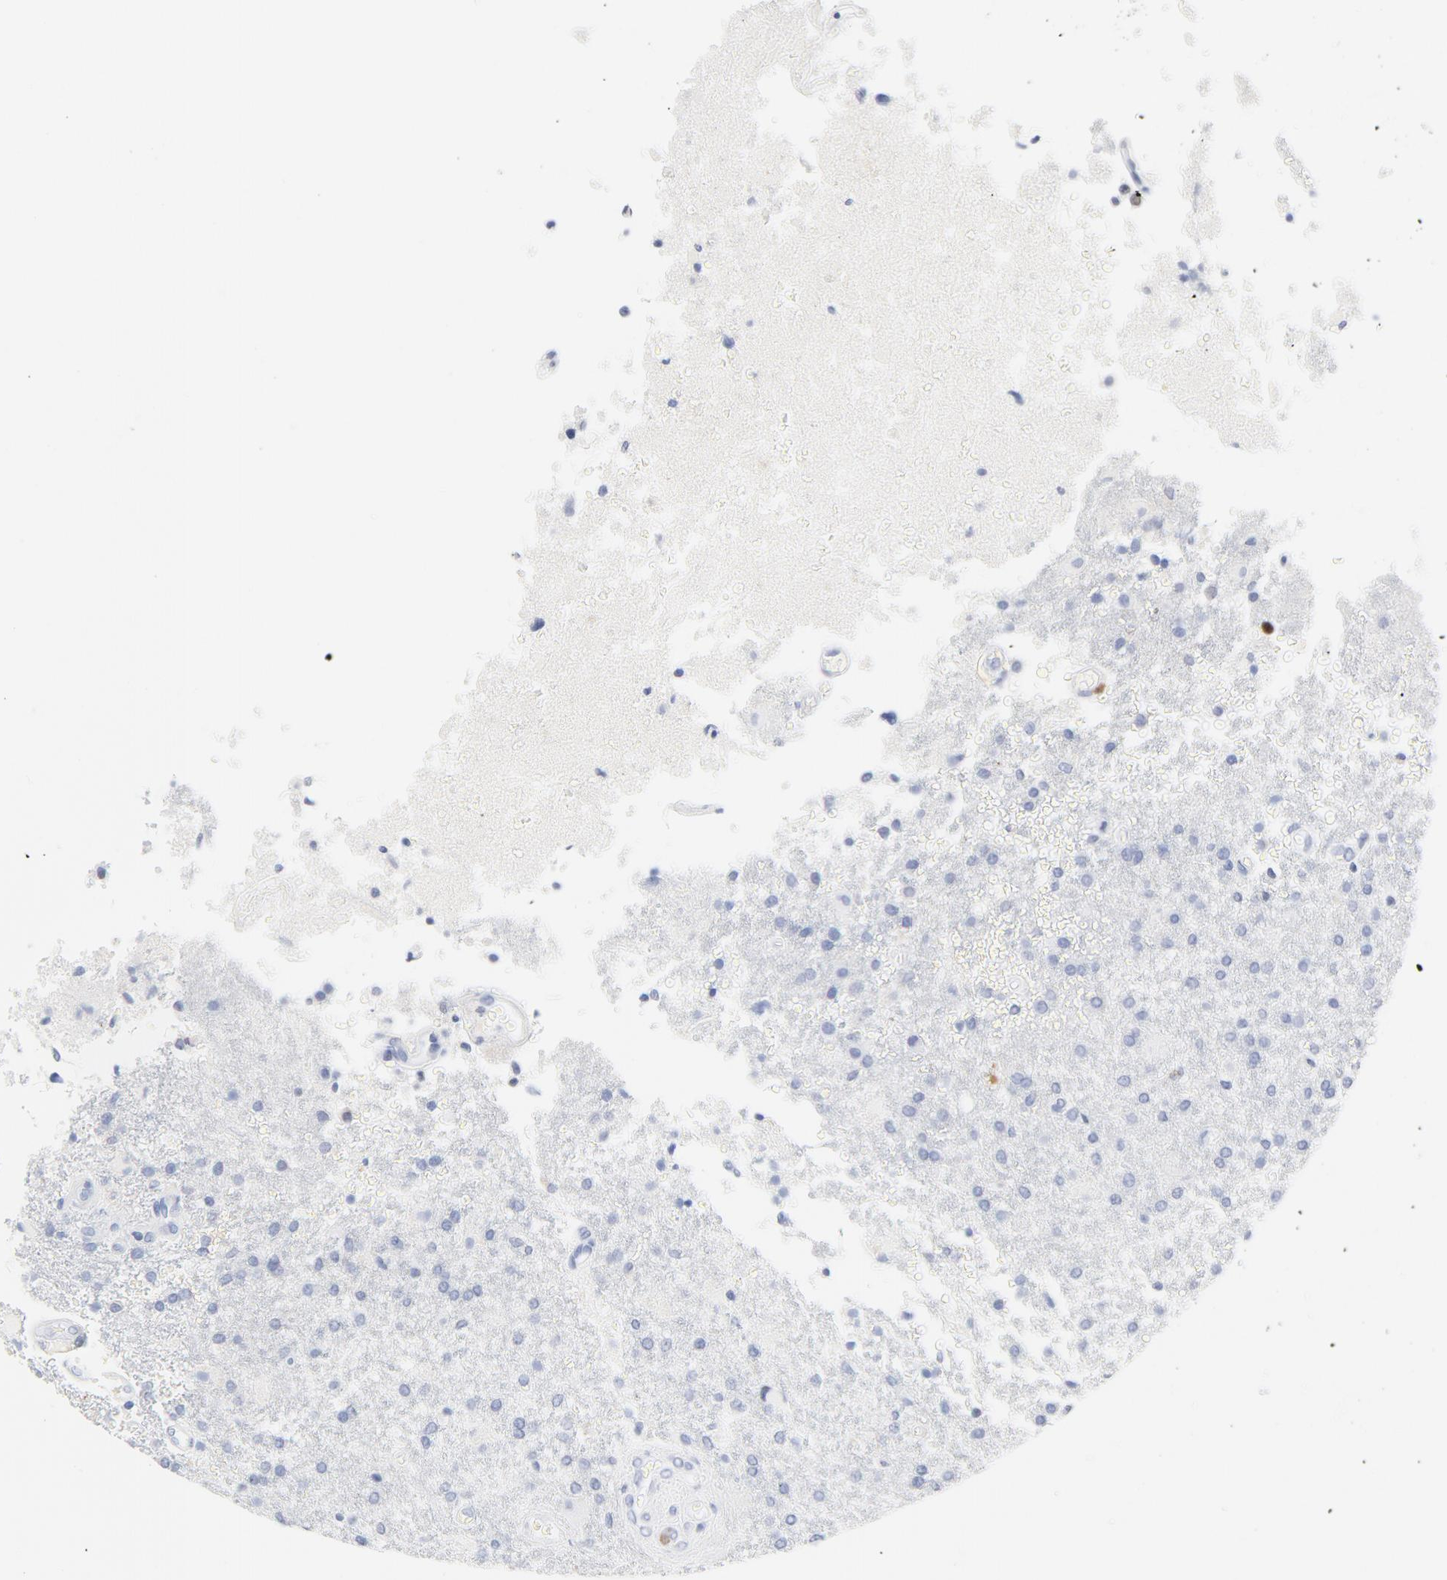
{"staining": {"intensity": "weak", "quantity": "<25%", "location": "nuclear"}, "tissue": "glioma", "cell_type": "Tumor cells", "image_type": "cancer", "snomed": [{"axis": "morphology", "description": "Glioma, malignant, High grade"}, {"axis": "topography", "description": "Cerebral cortex"}], "caption": "A high-resolution photomicrograph shows immunohistochemistry (IHC) staining of glioma, which displays no significant expression in tumor cells.", "gene": "CDC20", "patient": {"sex": "male", "age": 79}}